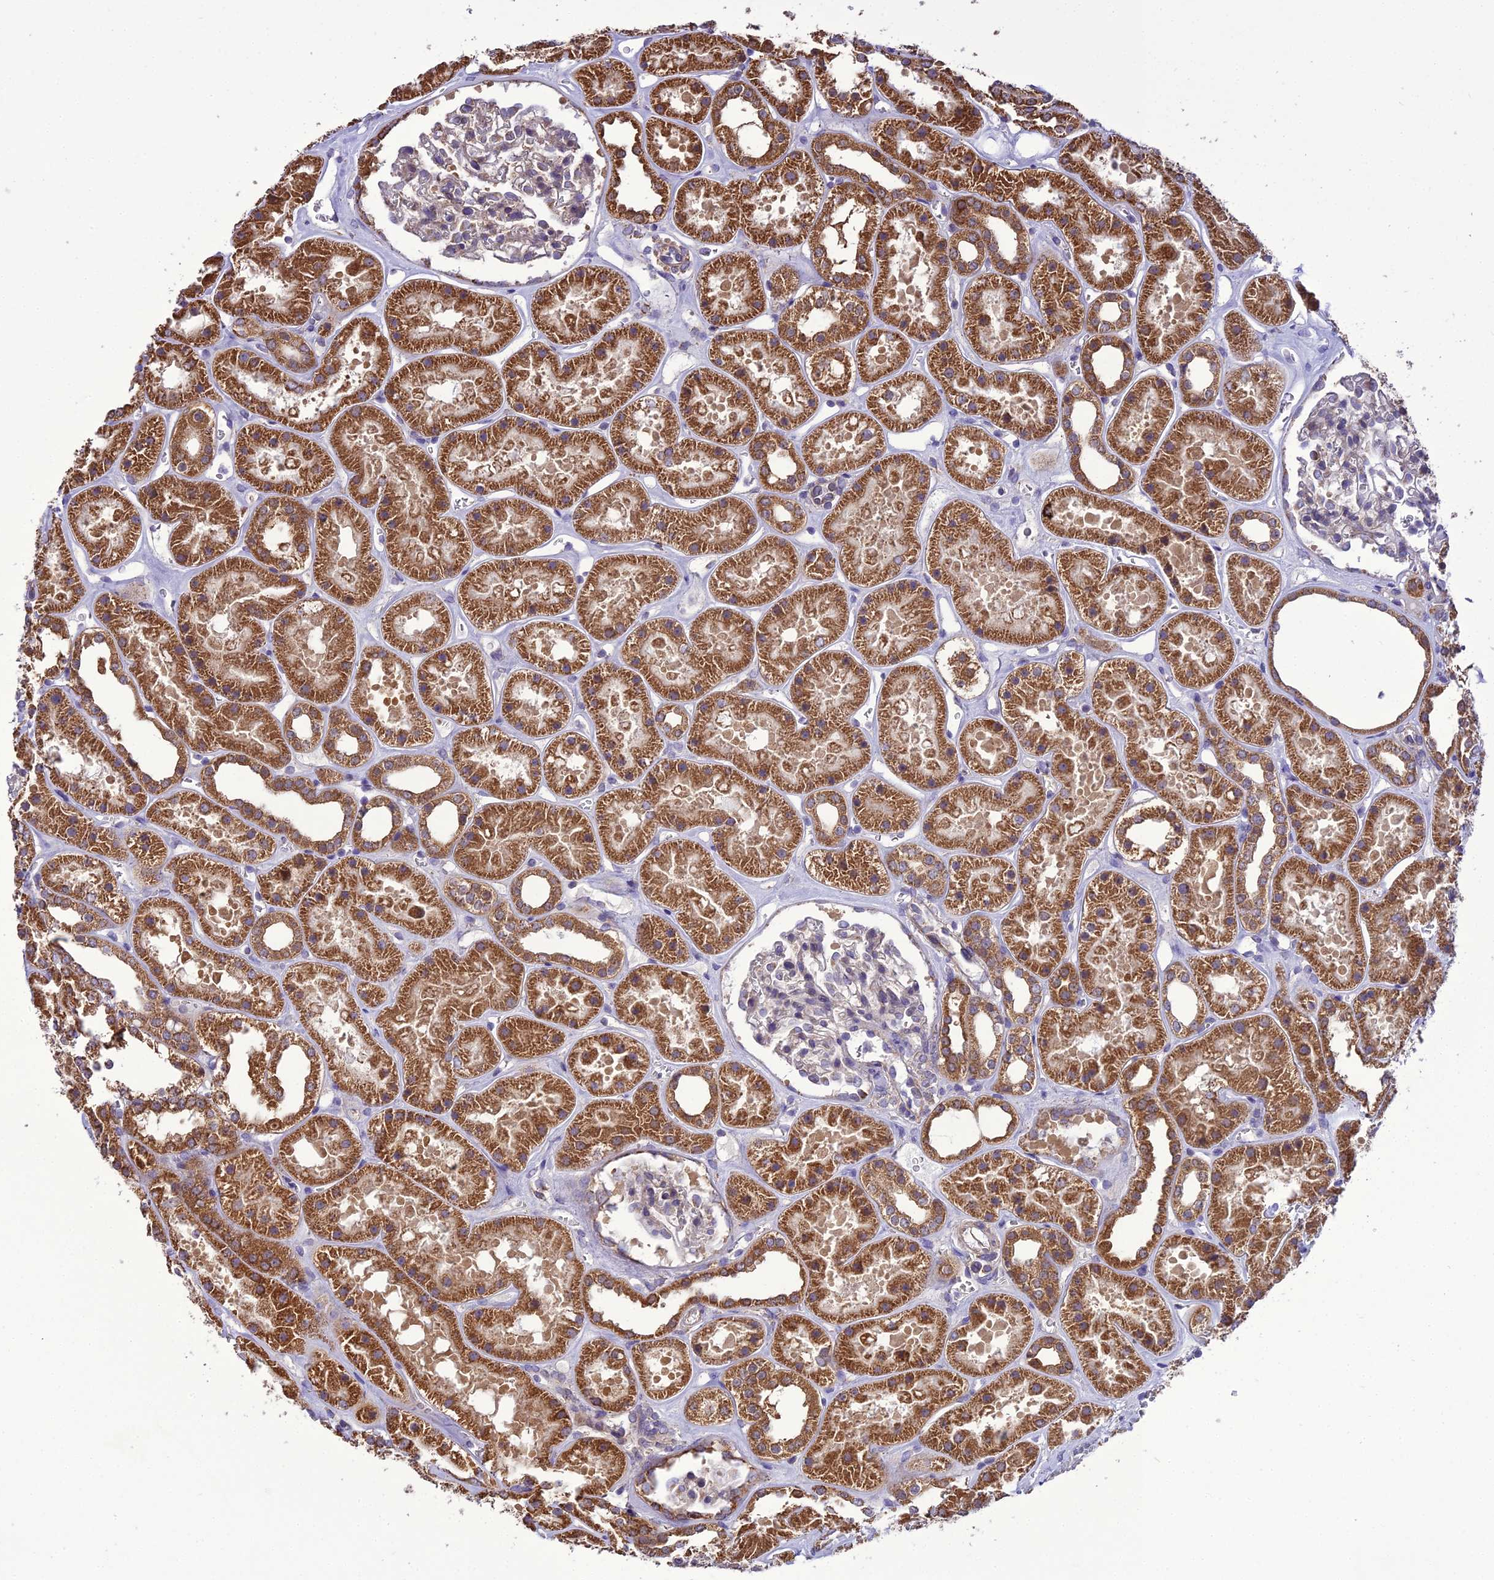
{"staining": {"intensity": "negative", "quantity": "none", "location": "none"}, "tissue": "kidney", "cell_type": "Cells in glomeruli", "image_type": "normal", "snomed": [{"axis": "morphology", "description": "Normal tissue, NOS"}, {"axis": "topography", "description": "Kidney"}], "caption": "A histopathology image of kidney stained for a protein displays no brown staining in cells in glomeruli. (DAB (3,3'-diaminobenzidine) immunohistochemistry, high magnification).", "gene": "ENSG00000260272", "patient": {"sex": "female", "age": 41}}